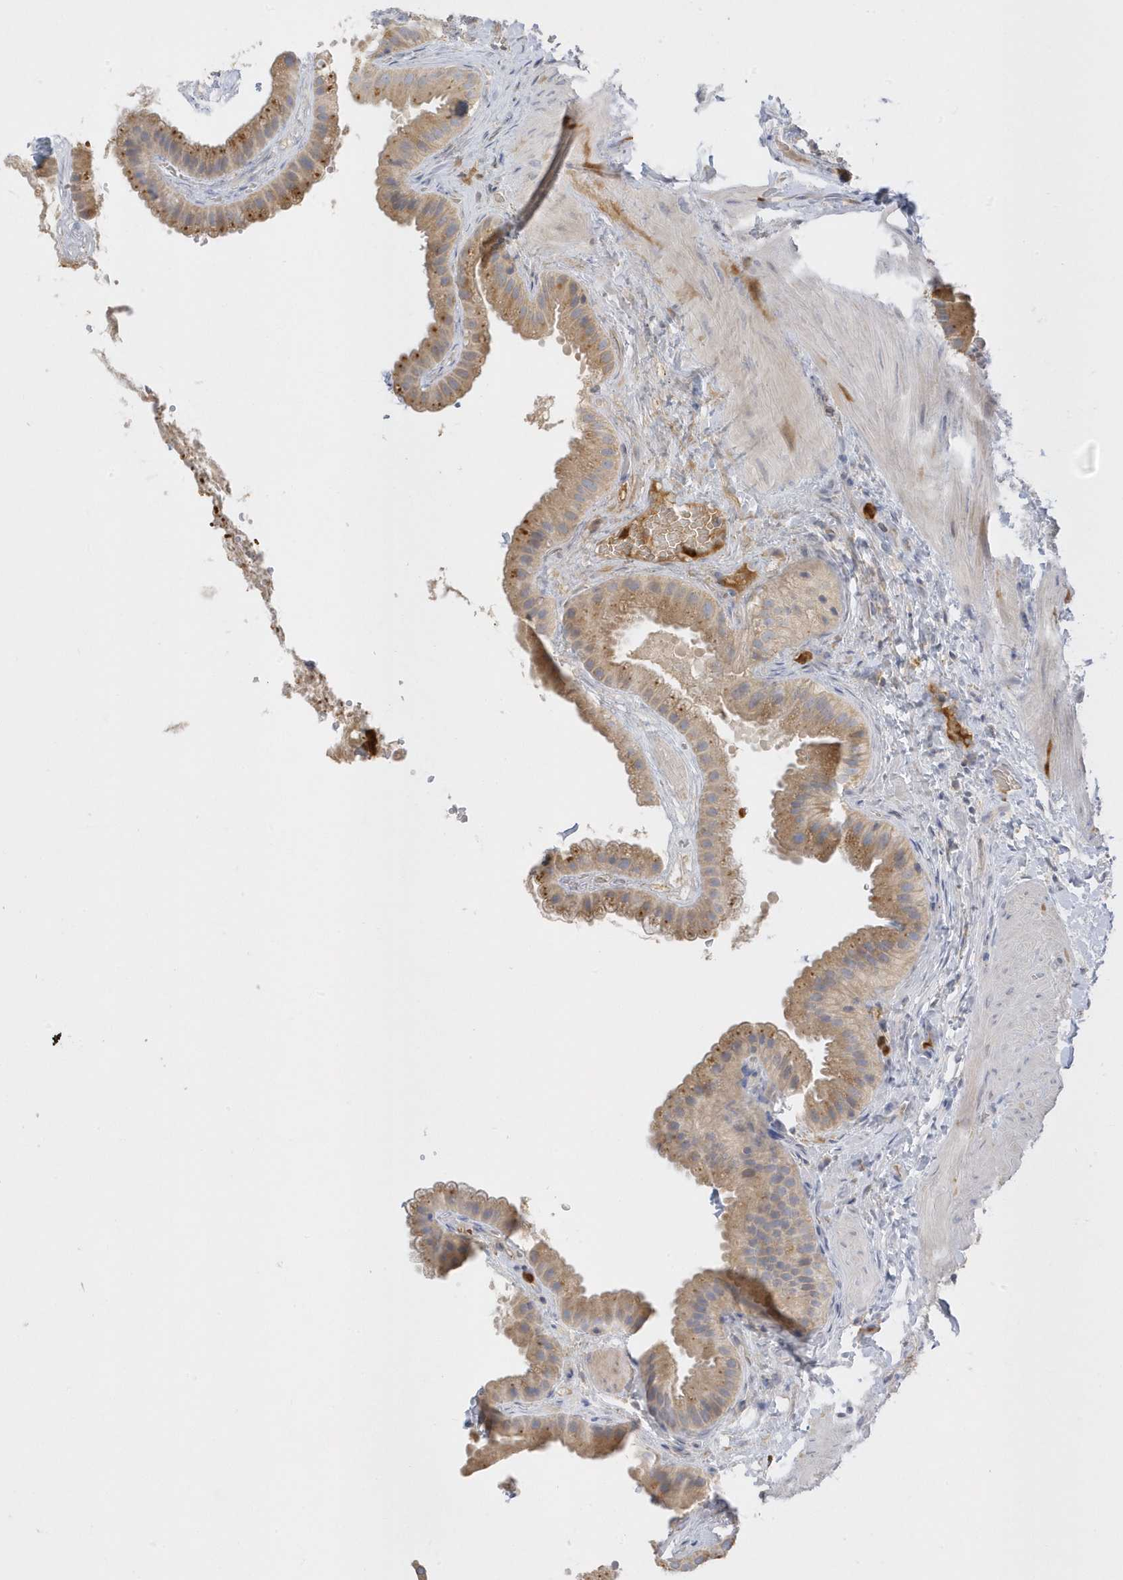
{"staining": {"intensity": "moderate", "quantity": ">75%", "location": "cytoplasmic/membranous"}, "tissue": "gallbladder", "cell_type": "Glandular cells", "image_type": "normal", "snomed": [{"axis": "morphology", "description": "Normal tissue, NOS"}, {"axis": "topography", "description": "Gallbladder"}], "caption": "This photomicrograph displays immunohistochemistry staining of normal gallbladder, with medium moderate cytoplasmic/membranous expression in about >75% of glandular cells.", "gene": "DPP9", "patient": {"sex": "male", "age": 55}}